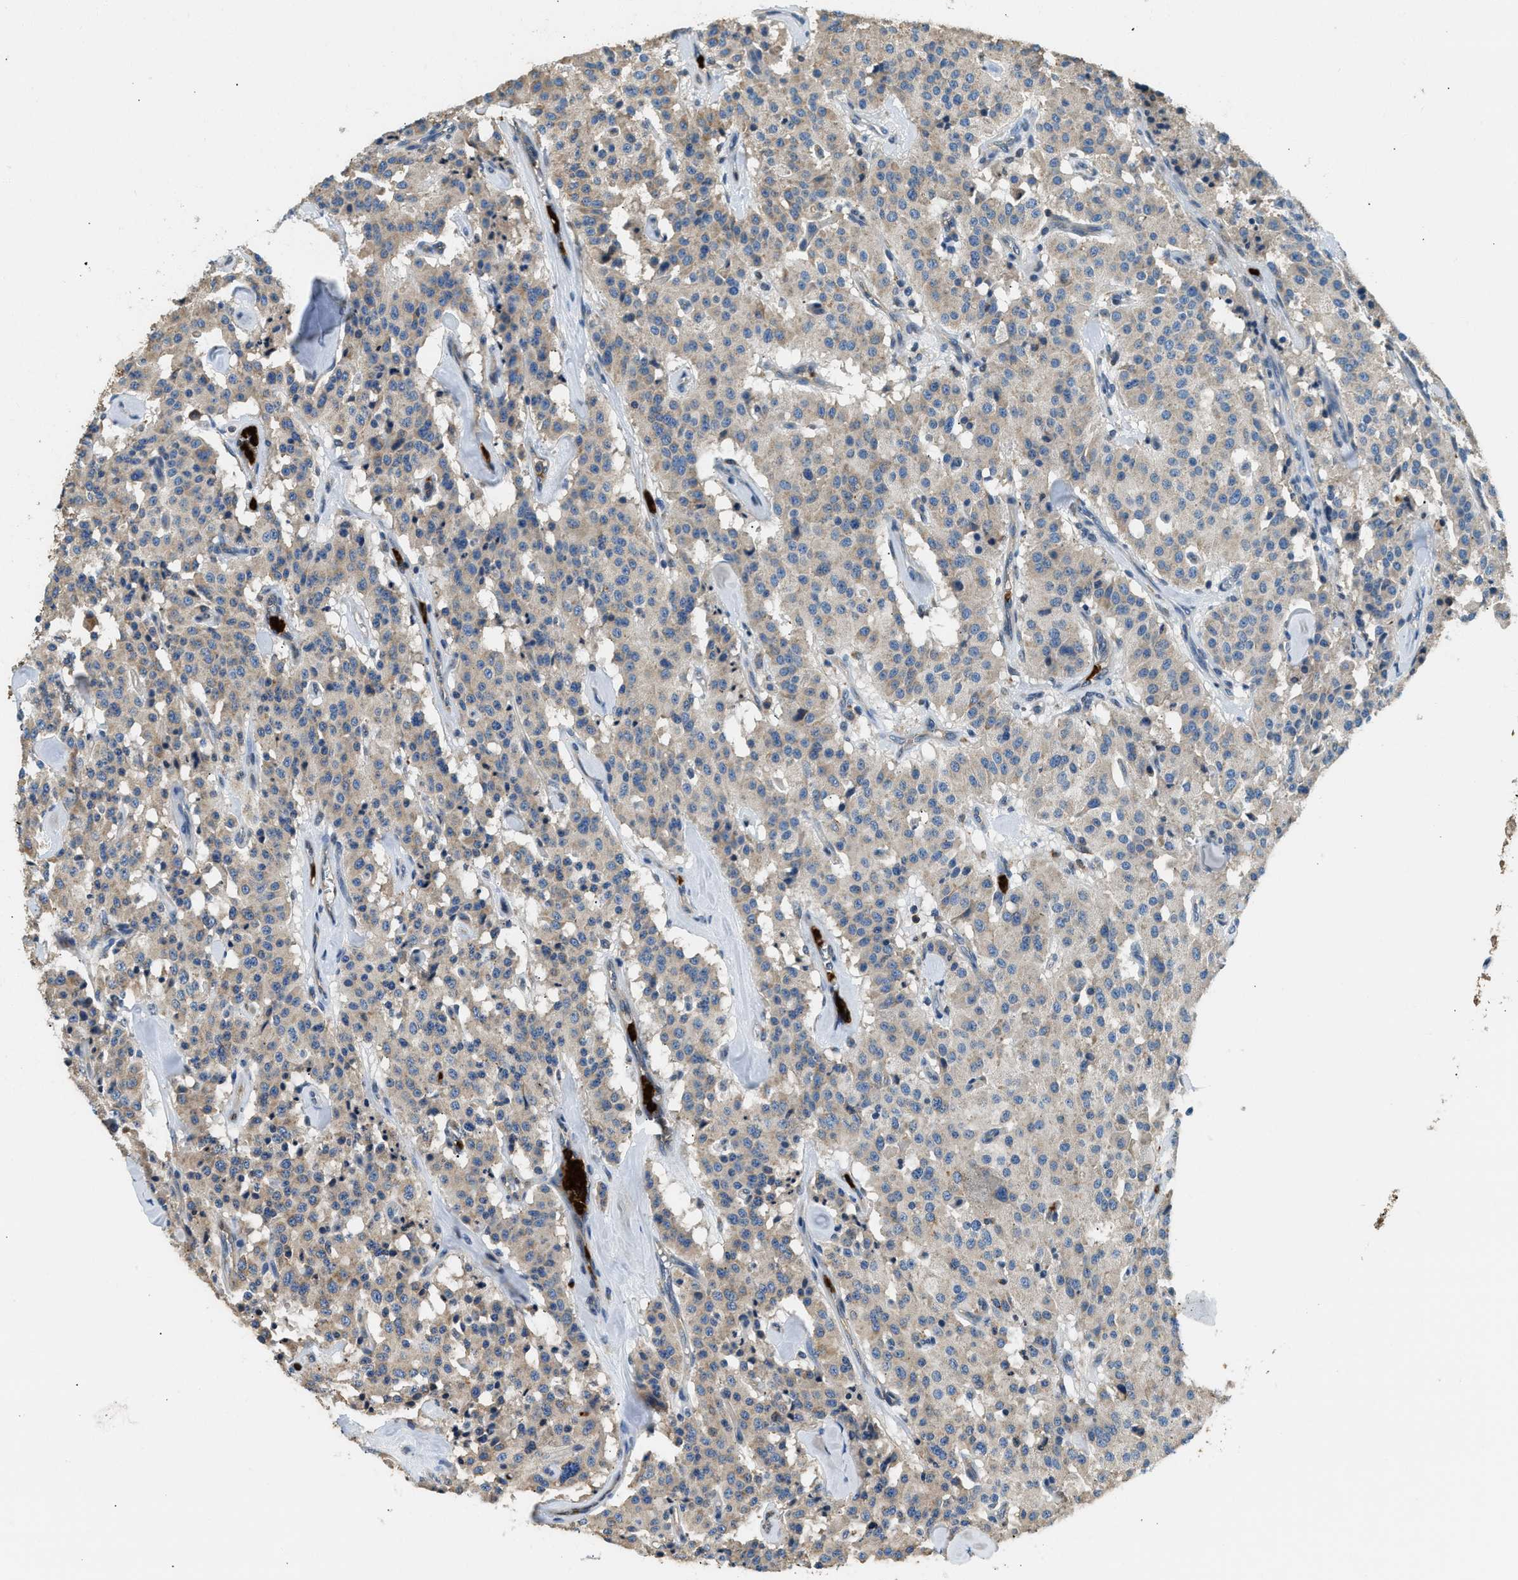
{"staining": {"intensity": "weak", "quantity": "25%-75%", "location": "cytoplasmic/membranous"}, "tissue": "carcinoid", "cell_type": "Tumor cells", "image_type": "cancer", "snomed": [{"axis": "morphology", "description": "Carcinoid, malignant, NOS"}, {"axis": "topography", "description": "Lung"}], "caption": "Protein expression analysis of carcinoid reveals weak cytoplasmic/membranous positivity in approximately 25%-75% of tumor cells.", "gene": "ANXA3", "patient": {"sex": "male", "age": 30}}